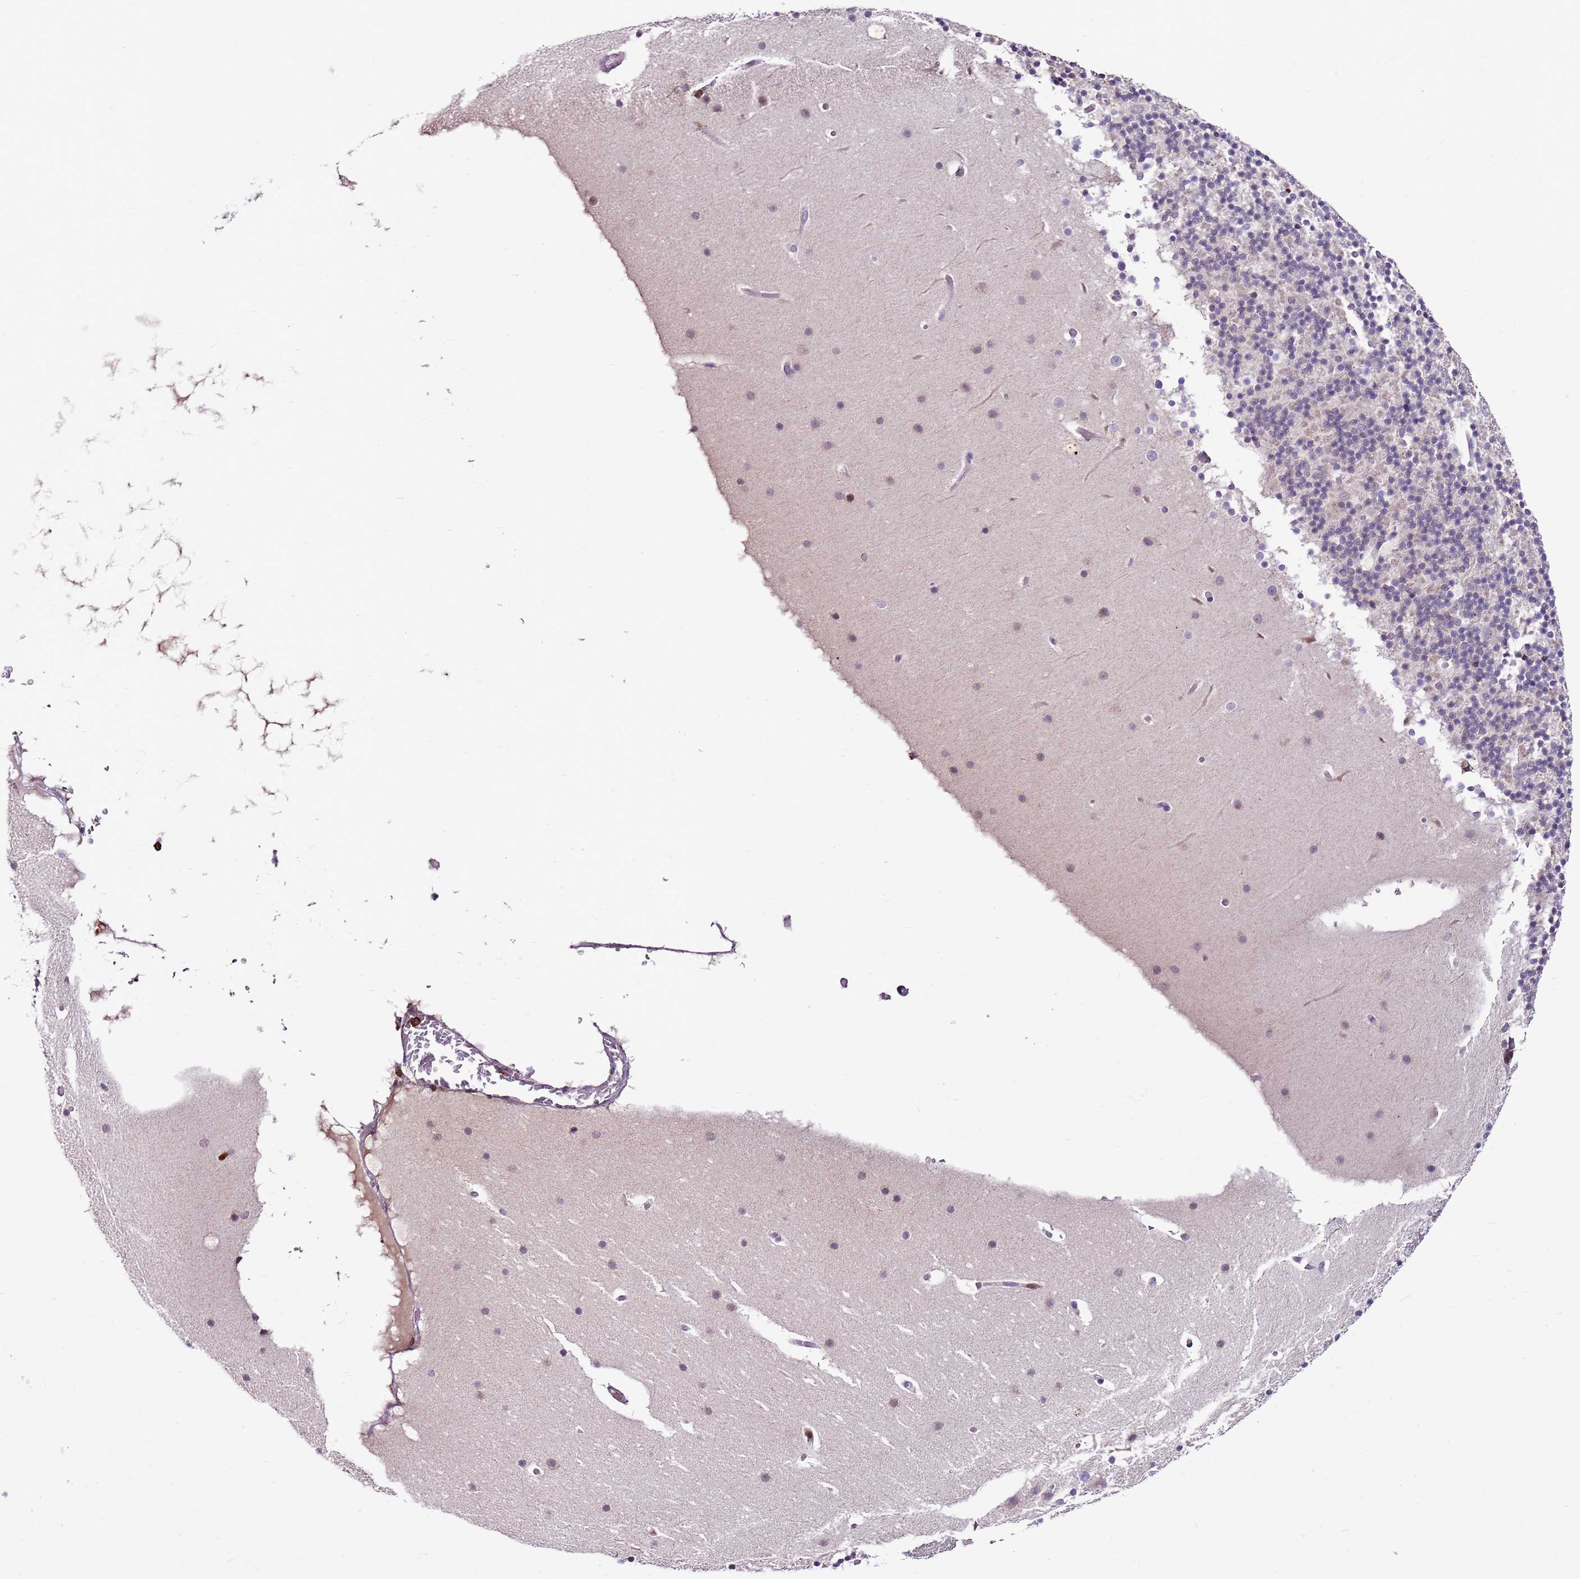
{"staining": {"intensity": "negative", "quantity": "none", "location": "none"}, "tissue": "cerebellum", "cell_type": "Cells in granular layer", "image_type": "normal", "snomed": [{"axis": "morphology", "description": "Normal tissue, NOS"}, {"axis": "topography", "description": "Cerebellum"}], "caption": "Cells in granular layer show no significant protein staining in unremarkable cerebellum.", "gene": "ZSWIM1", "patient": {"sex": "male", "age": 57}}